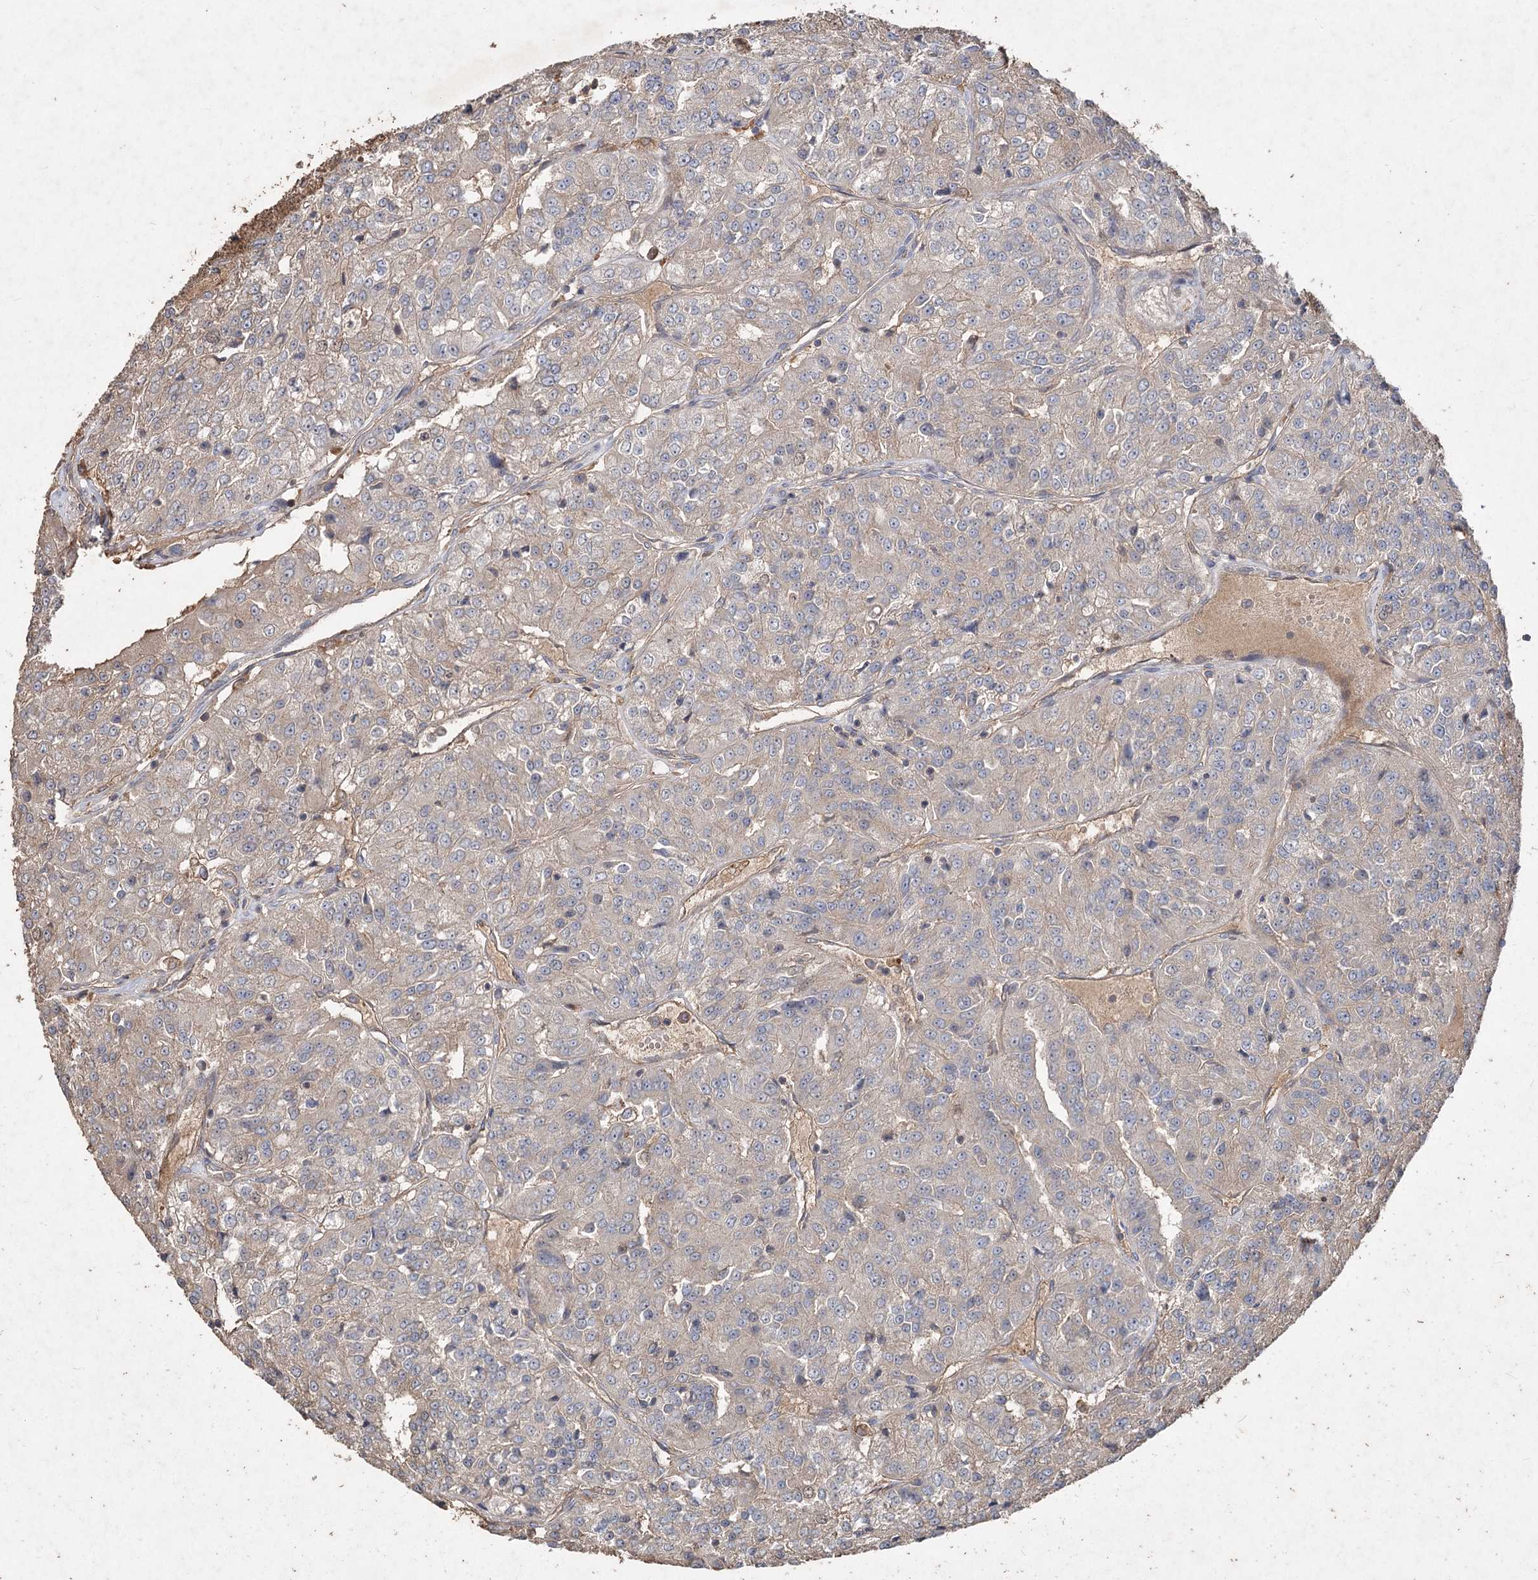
{"staining": {"intensity": "weak", "quantity": "<25%", "location": "cytoplasmic/membranous"}, "tissue": "renal cancer", "cell_type": "Tumor cells", "image_type": "cancer", "snomed": [{"axis": "morphology", "description": "Adenocarcinoma, NOS"}, {"axis": "topography", "description": "Kidney"}], "caption": "The micrograph reveals no staining of tumor cells in renal cancer.", "gene": "FBXO7", "patient": {"sex": "female", "age": 63}}